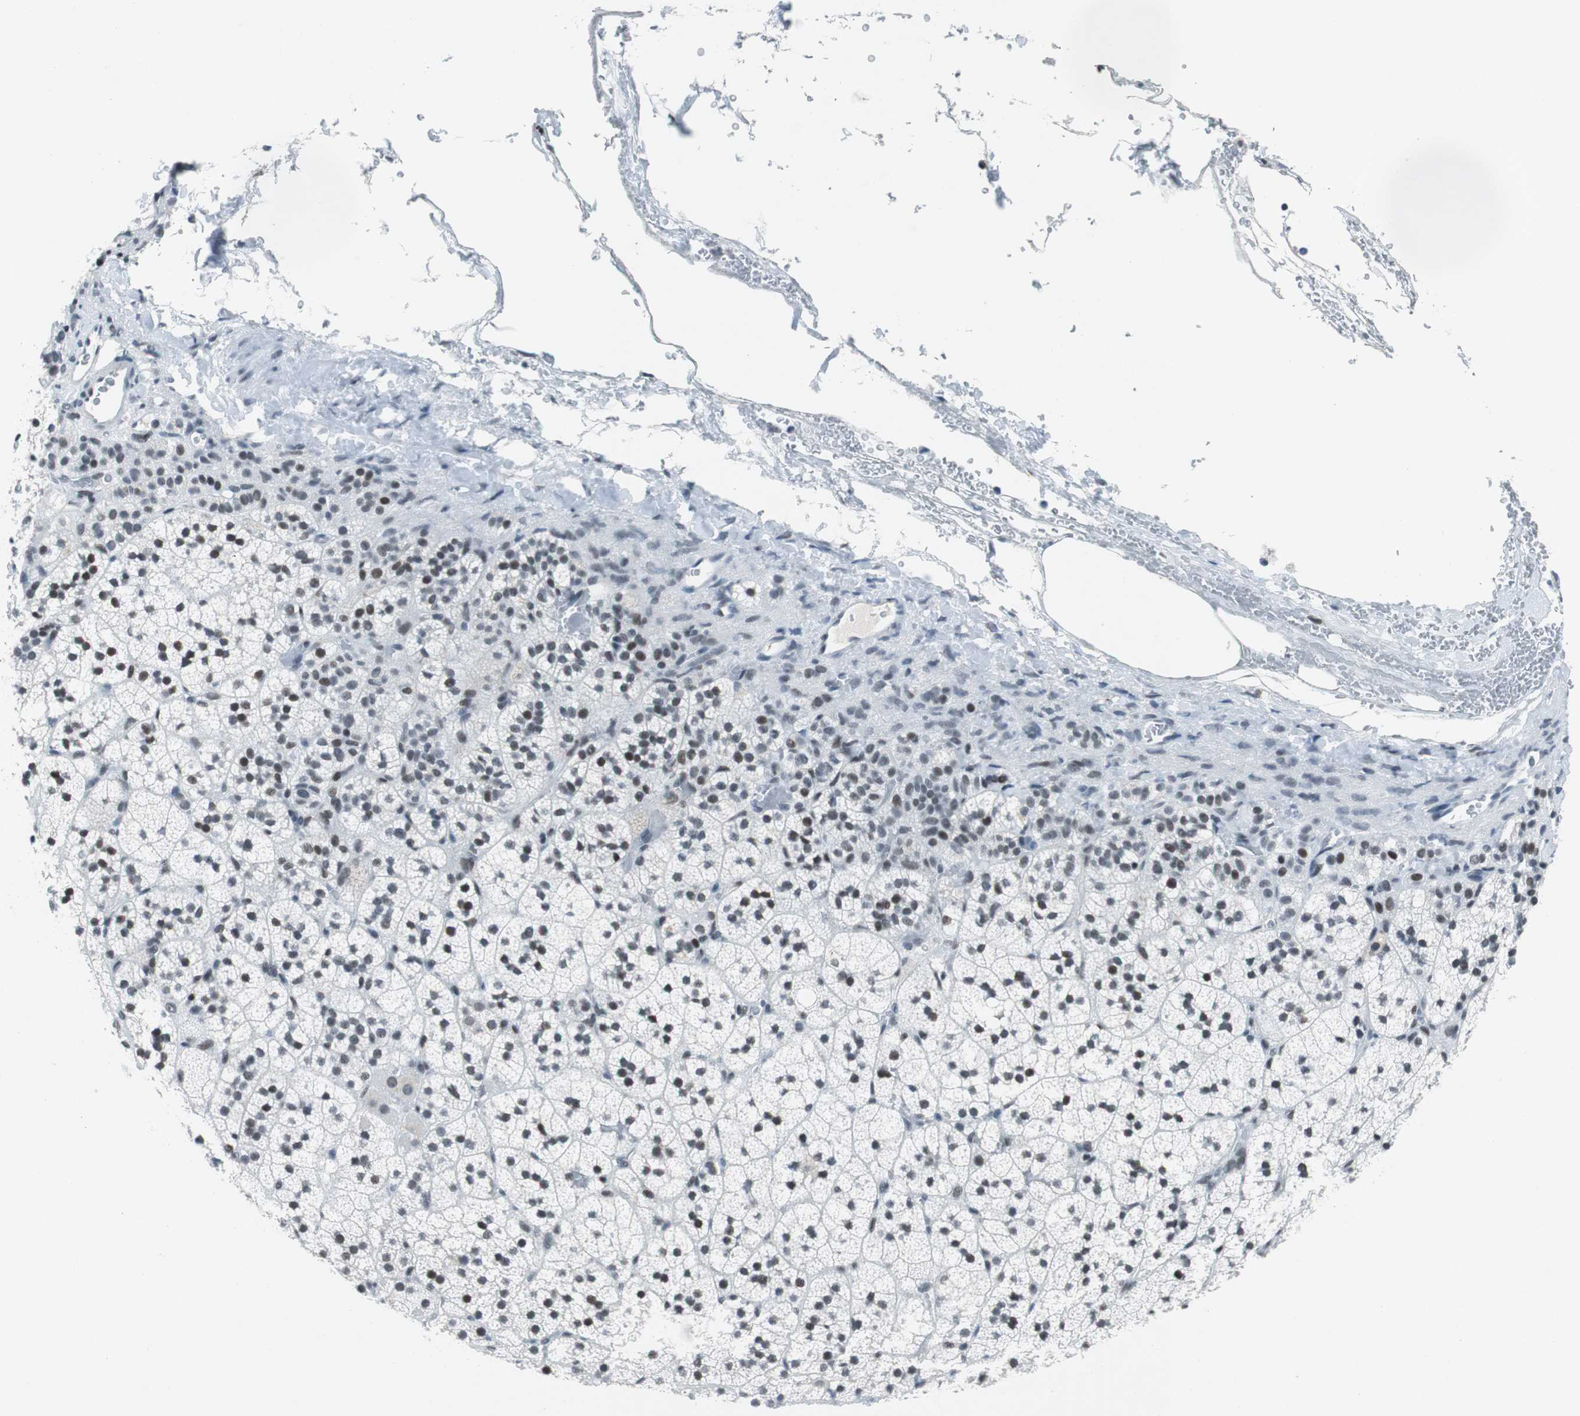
{"staining": {"intensity": "weak", "quantity": "<25%", "location": "nuclear"}, "tissue": "adrenal gland", "cell_type": "Glandular cells", "image_type": "normal", "snomed": [{"axis": "morphology", "description": "Normal tissue, NOS"}, {"axis": "topography", "description": "Adrenal gland"}], "caption": "The photomicrograph reveals no staining of glandular cells in unremarkable adrenal gland. (DAB immunohistochemistry, high magnification).", "gene": "HDAC3", "patient": {"sex": "male", "age": 35}}